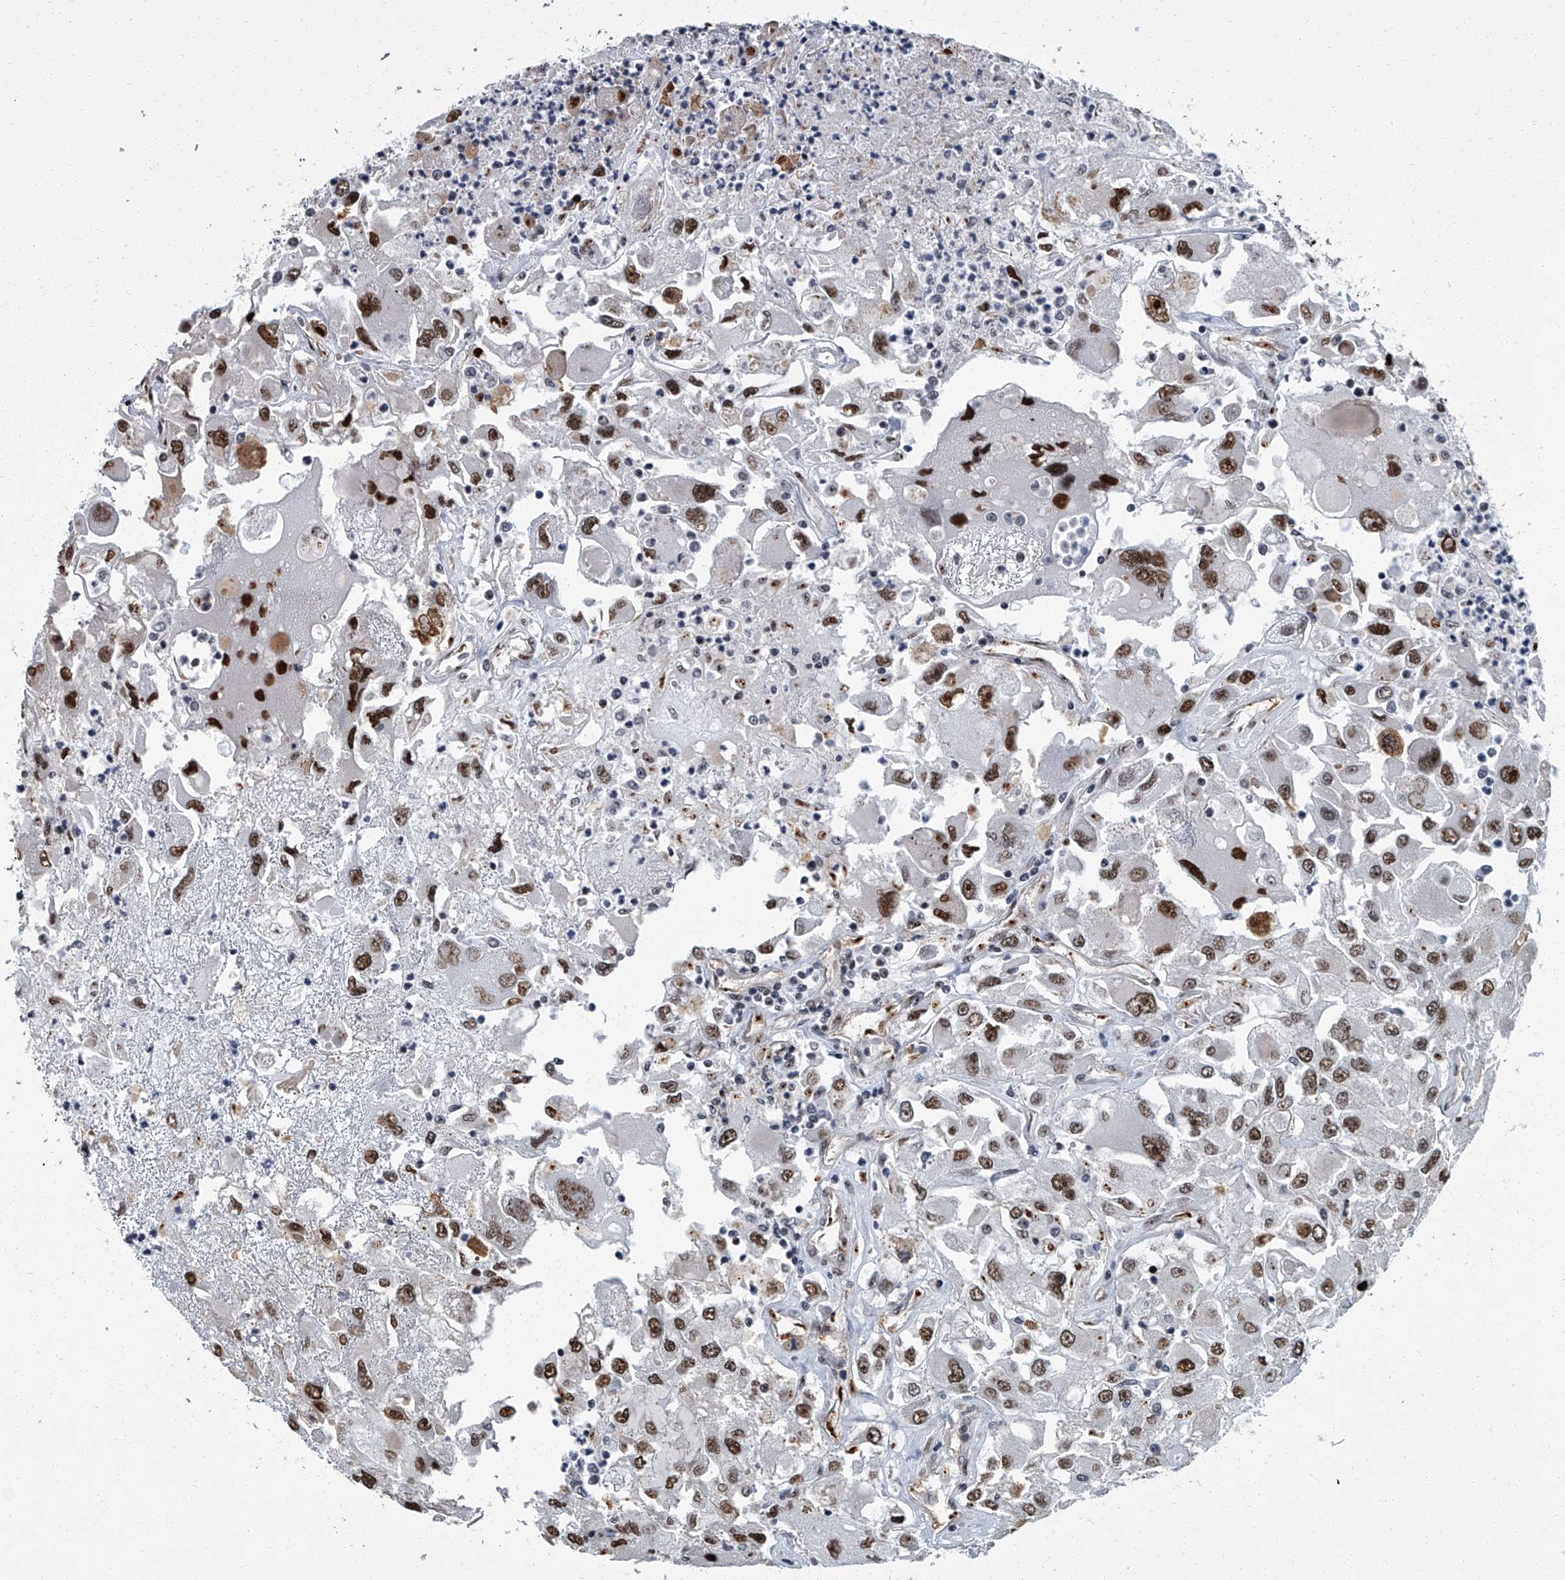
{"staining": {"intensity": "strong", "quantity": ">75%", "location": "nuclear"}, "tissue": "renal cancer", "cell_type": "Tumor cells", "image_type": "cancer", "snomed": [{"axis": "morphology", "description": "Adenocarcinoma, NOS"}, {"axis": "topography", "description": "Kidney"}], "caption": "Strong nuclear protein positivity is present in approximately >75% of tumor cells in adenocarcinoma (renal).", "gene": "ZNF518B", "patient": {"sex": "female", "age": 52}}